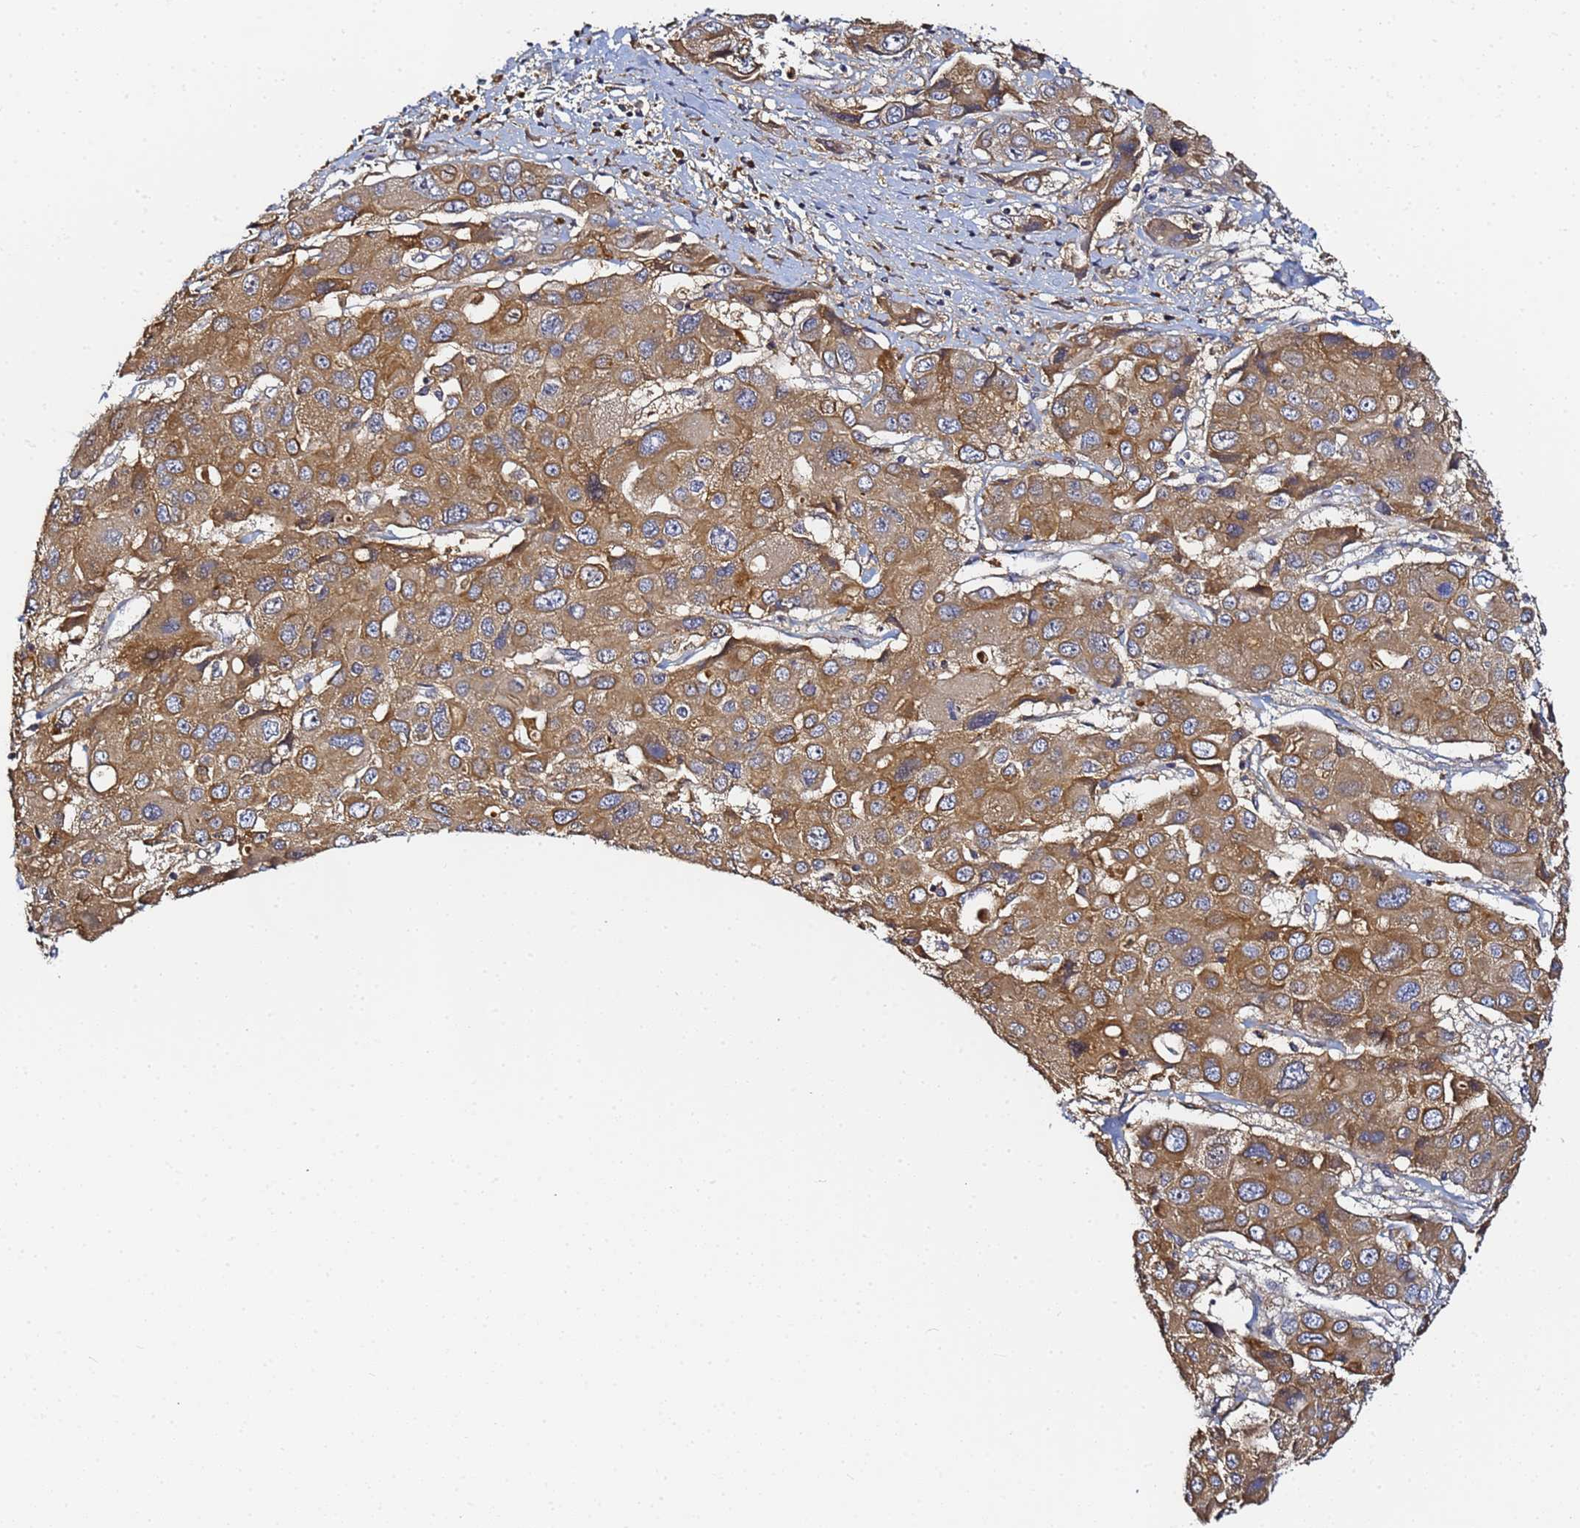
{"staining": {"intensity": "moderate", "quantity": ">75%", "location": "cytoplasmic/membranous"}, "tissue": "liver cancer", "cell_type": "Tumor cells", "image_type": "cancer", "snomed": [{"axis": "morphology", "description": "Cholangiocarcinoma"}, {"axis": "topography", "description": "Liver"}], "caption": "Tumor cells display medium levels of moderate cytoplasmic/membranous expression in approximately >75% of cells in cholangiocarcinoma (liver).", "gene": "LRRC69", "patient": {"sex": "male", "age": 67}}